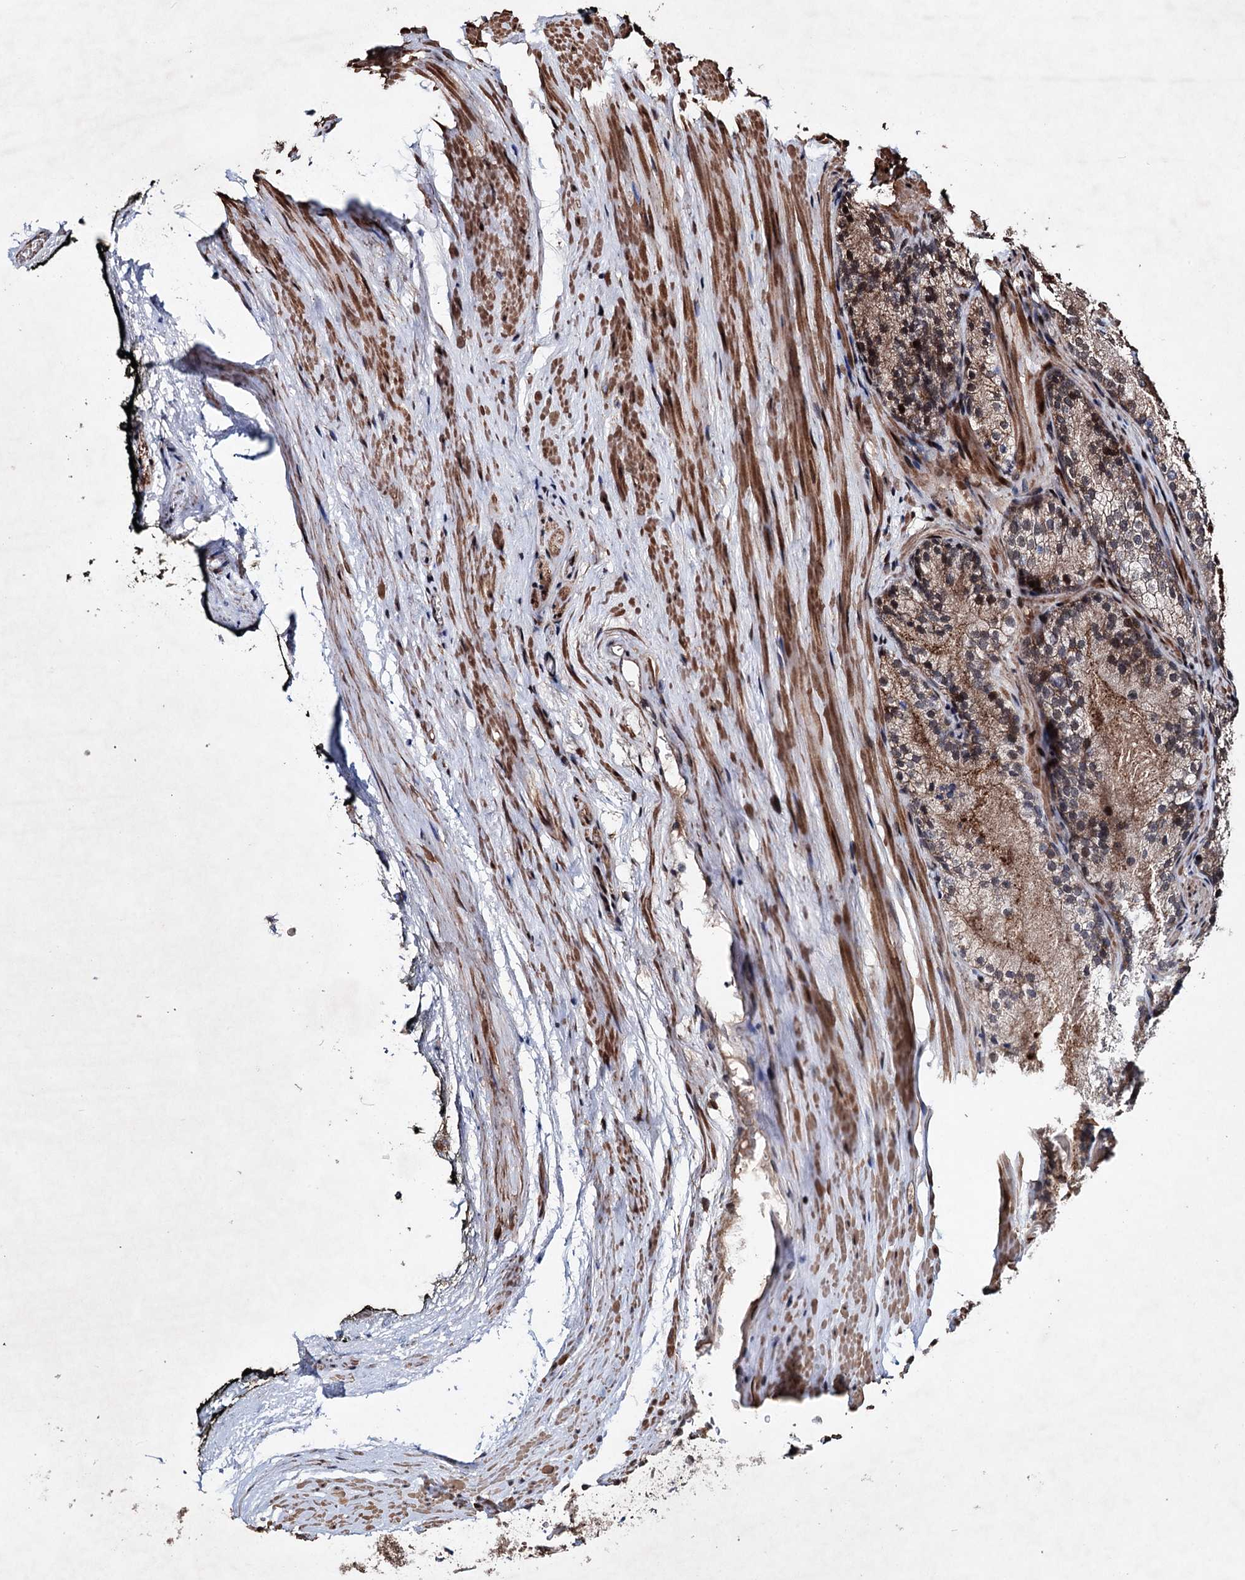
{"staining": {"intensity": "moderate", "quantity": ">75%", "location": "cytoplasmic/membranous"}, "tissue": "prostate cancer", "cell_type": "Tumor cells", "image_type": "cancer", "snomed": [{"axis": "morphology", "description": "Adenocarcinoma, Low grade"}, {"axis": "topography", "description": "Prostate"}], "caption": "Adenocarcinoma (low-grade) (prostate) tissue displays moderate cytoplasmic/membranous staining in about >75% of tumor cells", "gene": "EYA4", "patient": {"sex": "male", "age": 74}}